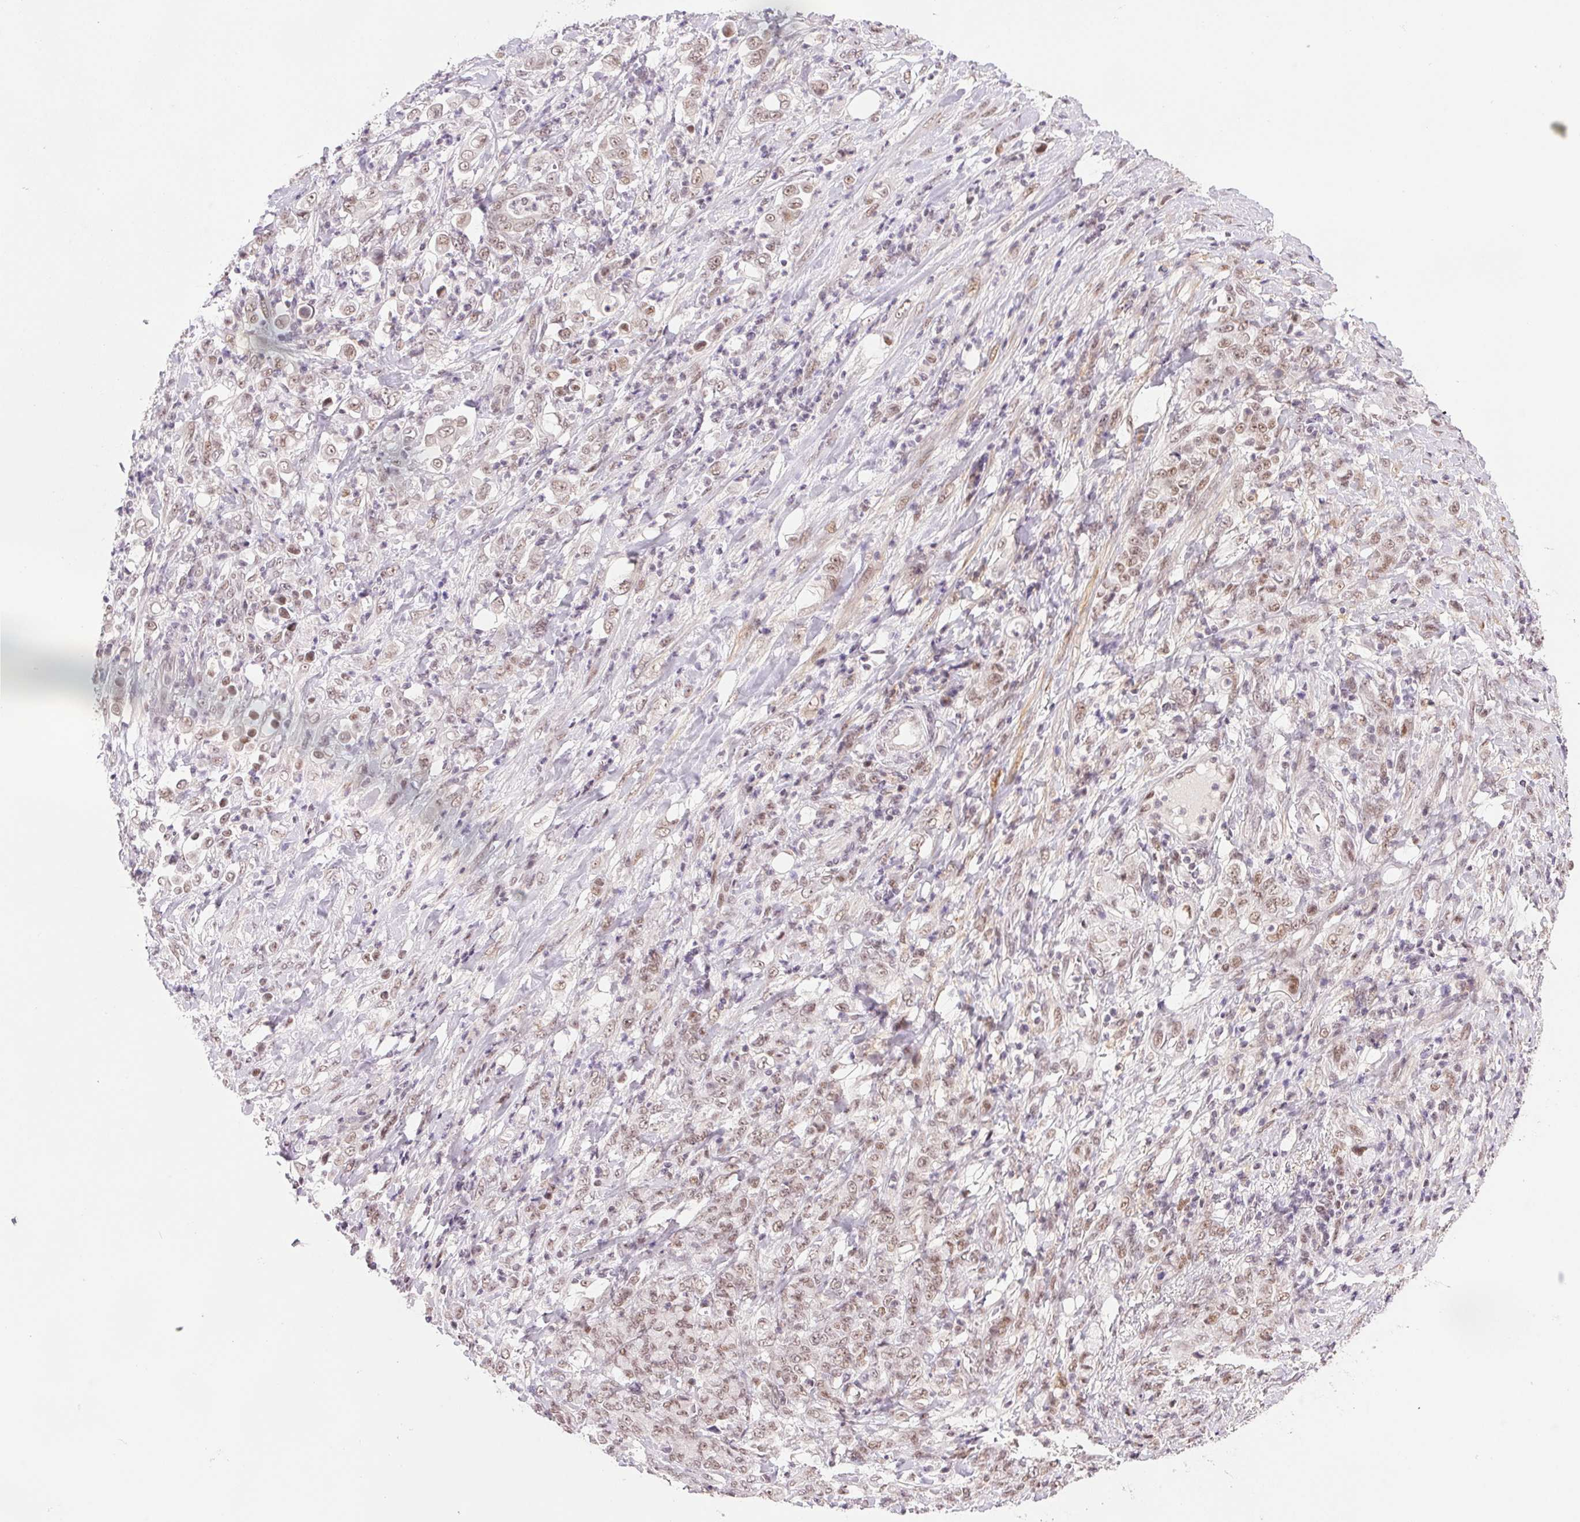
{"staining": {"intensity": "weak", "quantity": ">75%", "location": "nuclear"}, "tissue": "stomach cancer", "cell_type": "Tumor cells", "image_type": "cancer", "snomed": [{"axis": "morphology", "description": "Adenocarcinoma, NOS"}, {"axis": "topography", "description": "Stomach"}], "caption": "Immunohistochemistry (DAB (3,3'-diaminobenzidine)) staining of stomach cancer (adenocarcinoma) shows weak nuclear protein expression in approximately >75% of tumor cells. The staining was performed using DAB (3,3'-diaminobenzidine) to visualize the protein expression in brown, while the nuclei were stained in blue with hematoxylin (Magnification: 20x).", "gene": "PRPF18", "patient": {"sex": "female", "age": 79}}